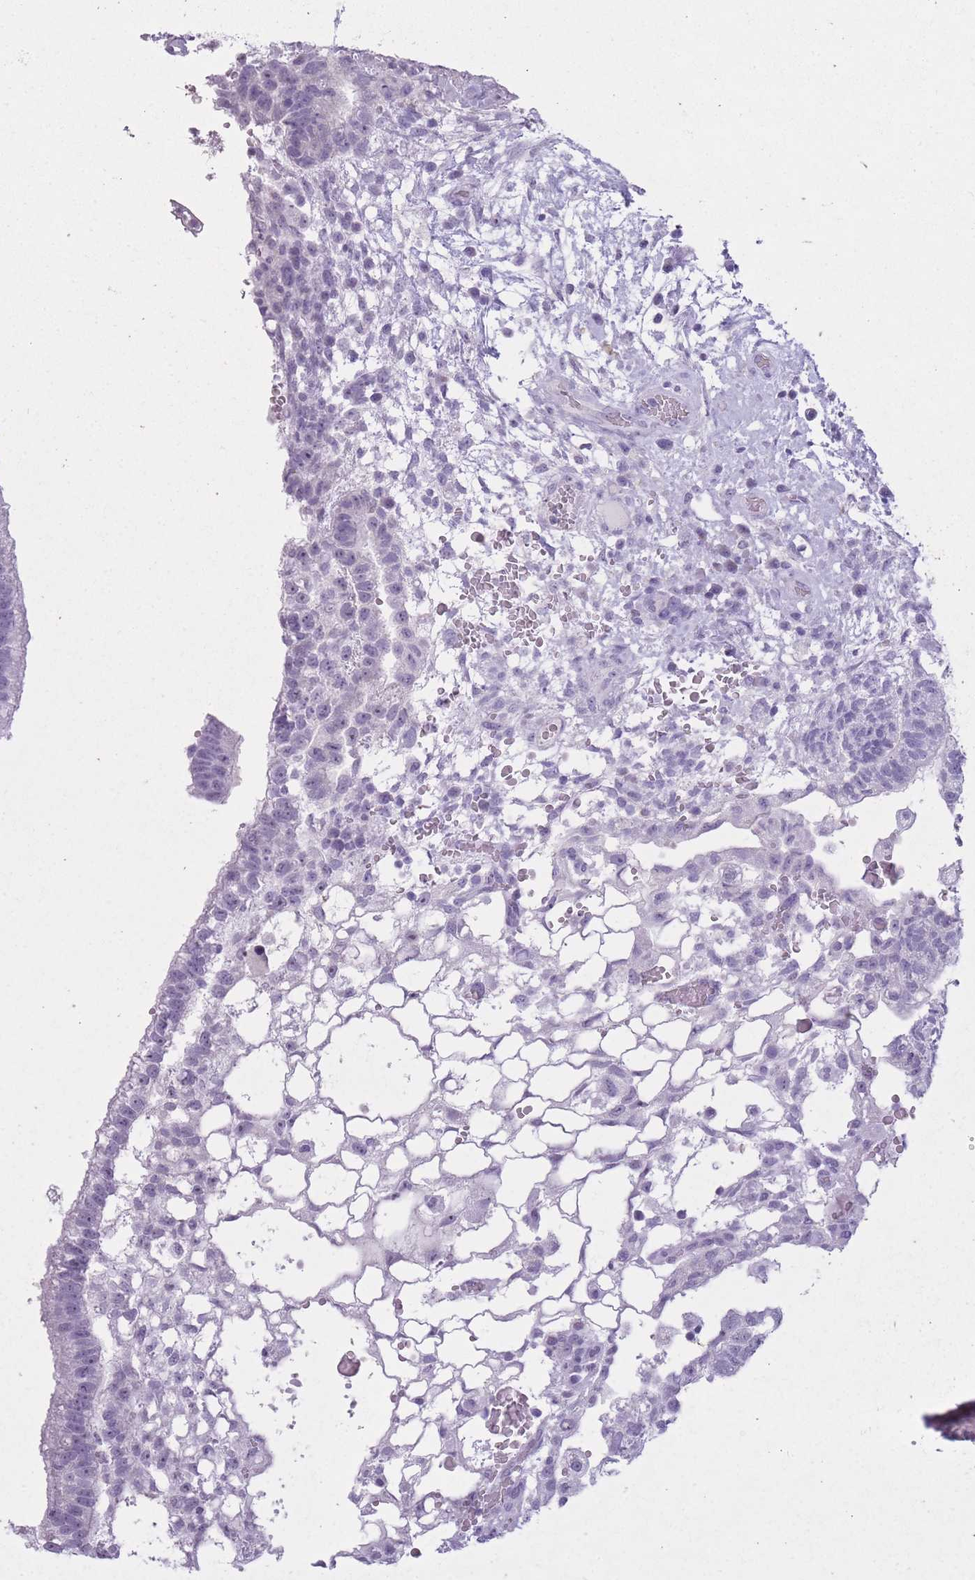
{"staining": {"intensity": "negative", "quantity": "none", "location": "none"}, "tissue": "testis cancer", "cell_type": "Tumor cells", "image_type": "cancer", "snomed": [{"axis": "morphology", "description": "Normal tissue, NOS"}, {"axis": "morphology", "description": "Carcinoma, Embryonal, NOS"}, {"axis": "topography", "description": "Testis"}], "caption": "Testis cancer was stained to show a protein in brown. There is no significant positivity in tumor cells.", "gene": "GOLGA6D", "patient": {"sex": "male", "age": 32}}